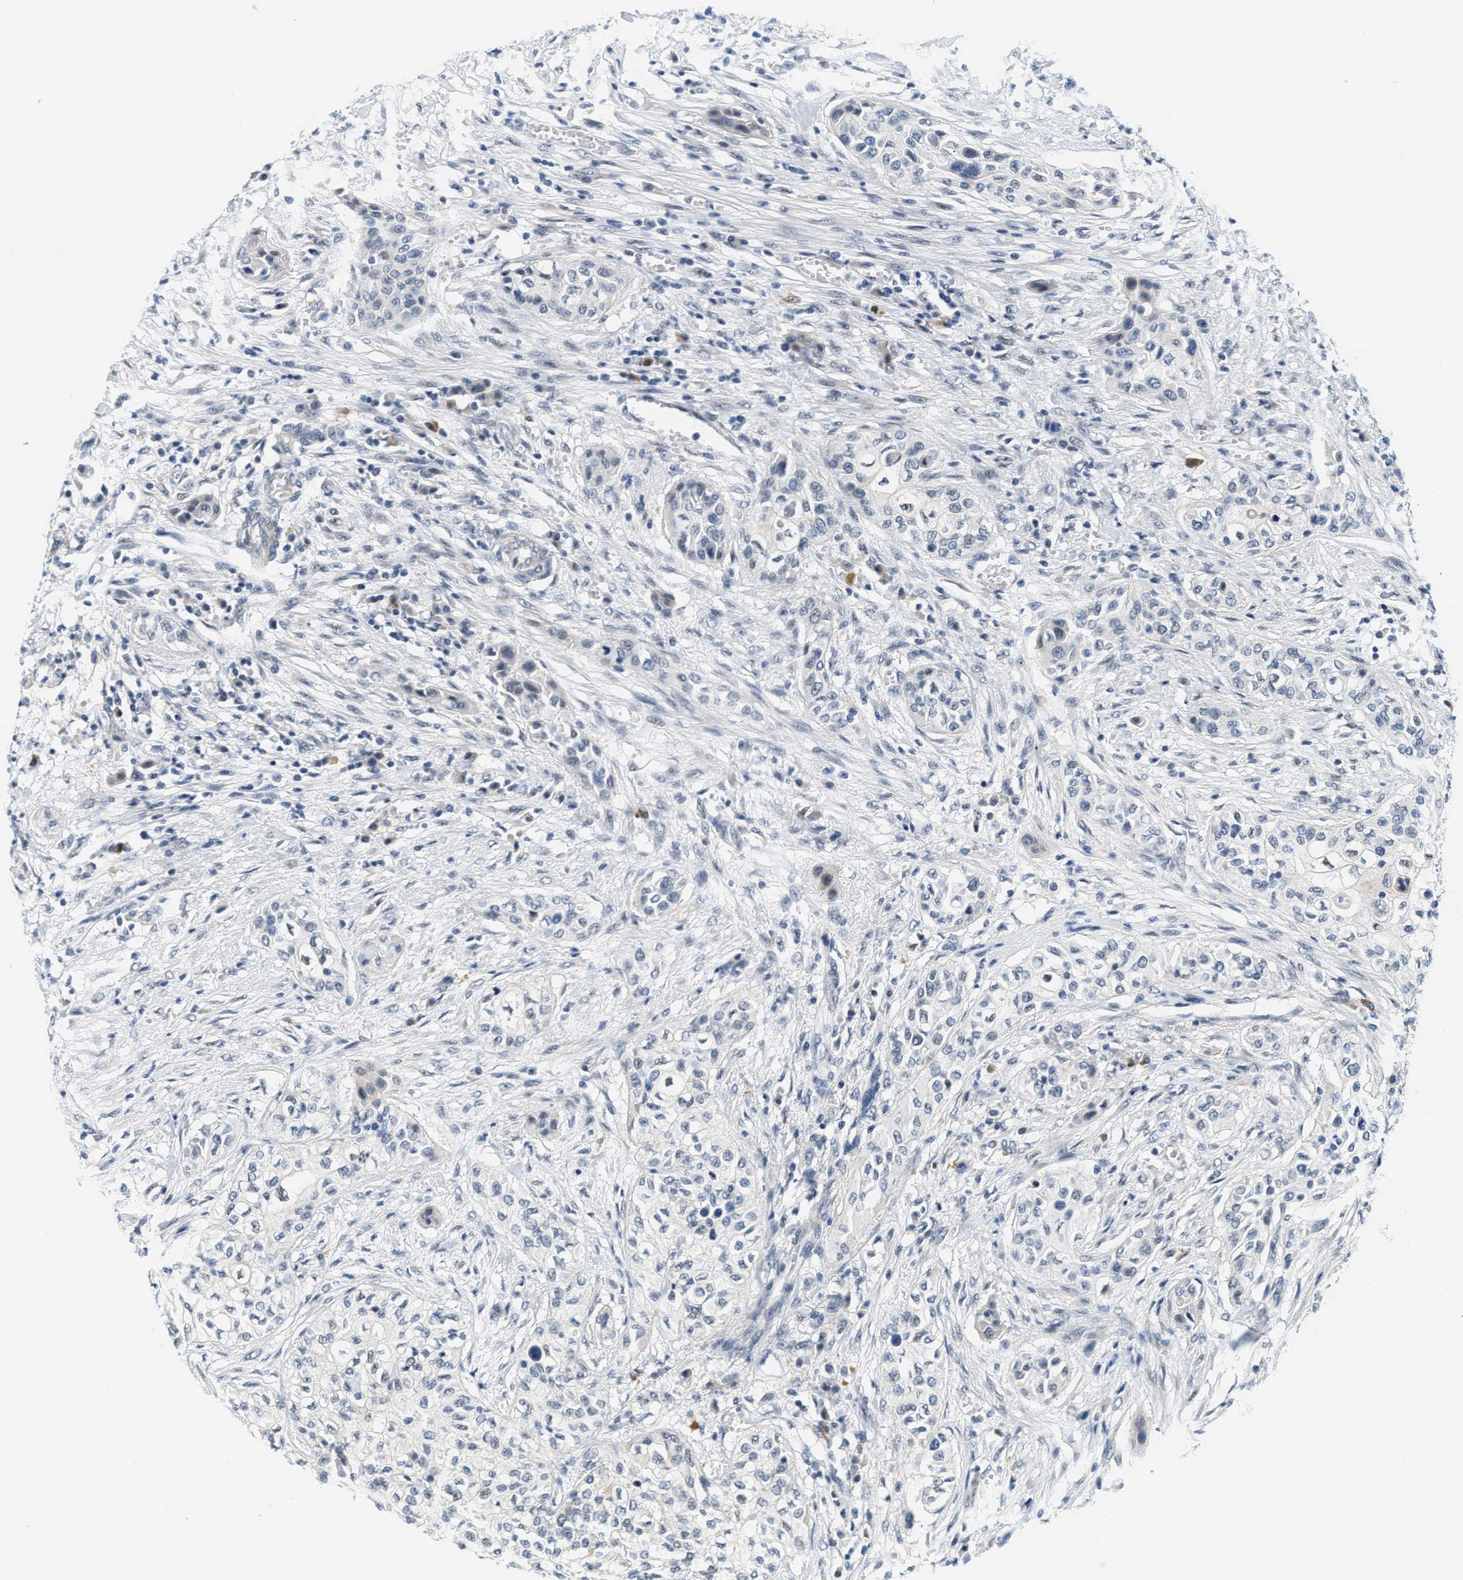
{"staining": {"intensity": "moderate", "quantity": "<25%", "location": "cytoplasmic/membranous"}, "tissue": "urothelial cancer", "cell_type": "Tumor cells", "image_type": "cancer", "snomed": [{"axis": "morphology", "description": "Urothelial carcinoma, High grade"}, {"axis": "topography", "description": "Urinary bladder"}], "caption": "Human high-grade urothelial carcinoma stained with a protein marker demonstrates moderate staining in tumor cells.", "gene": "KMT2A", "patient": {"sex": "male", "age": 74}}